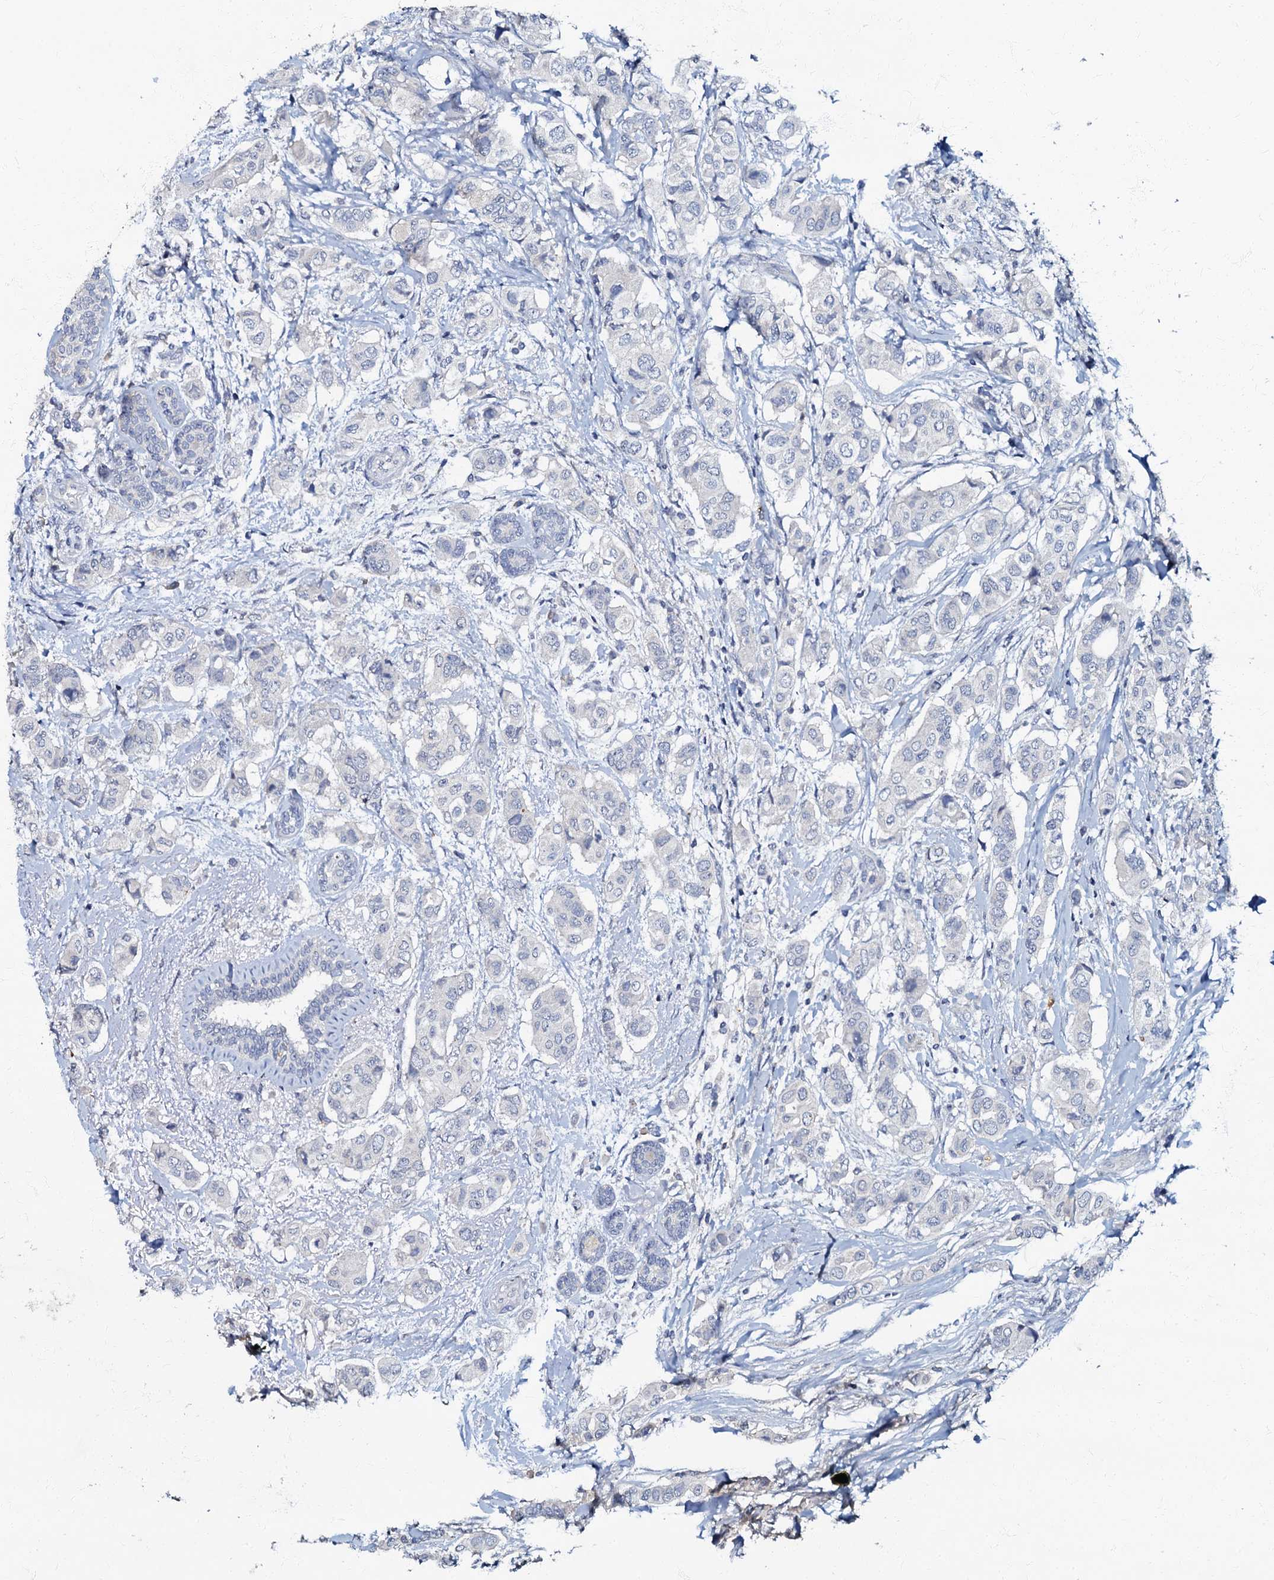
{"staining": {"intensity": "negative", "quantity": "none", "location": "none"}, "tissue": "breast cancer", "cell_type": "Tumor cells", "image_type": "cancer", "snomed": [{"axis": "morphology", "description": "Lobular carcinoma"}, {"axis": "topography", "description": "Breast"}], "caption": "The micrograph exhibits no significant staining in tumor cells of breast cancer (lobular carcinoma). (DAB immunohistochemistry, high magnification).", "gene": "OLAH", "patient": {"sex": "female", "age": 51}}